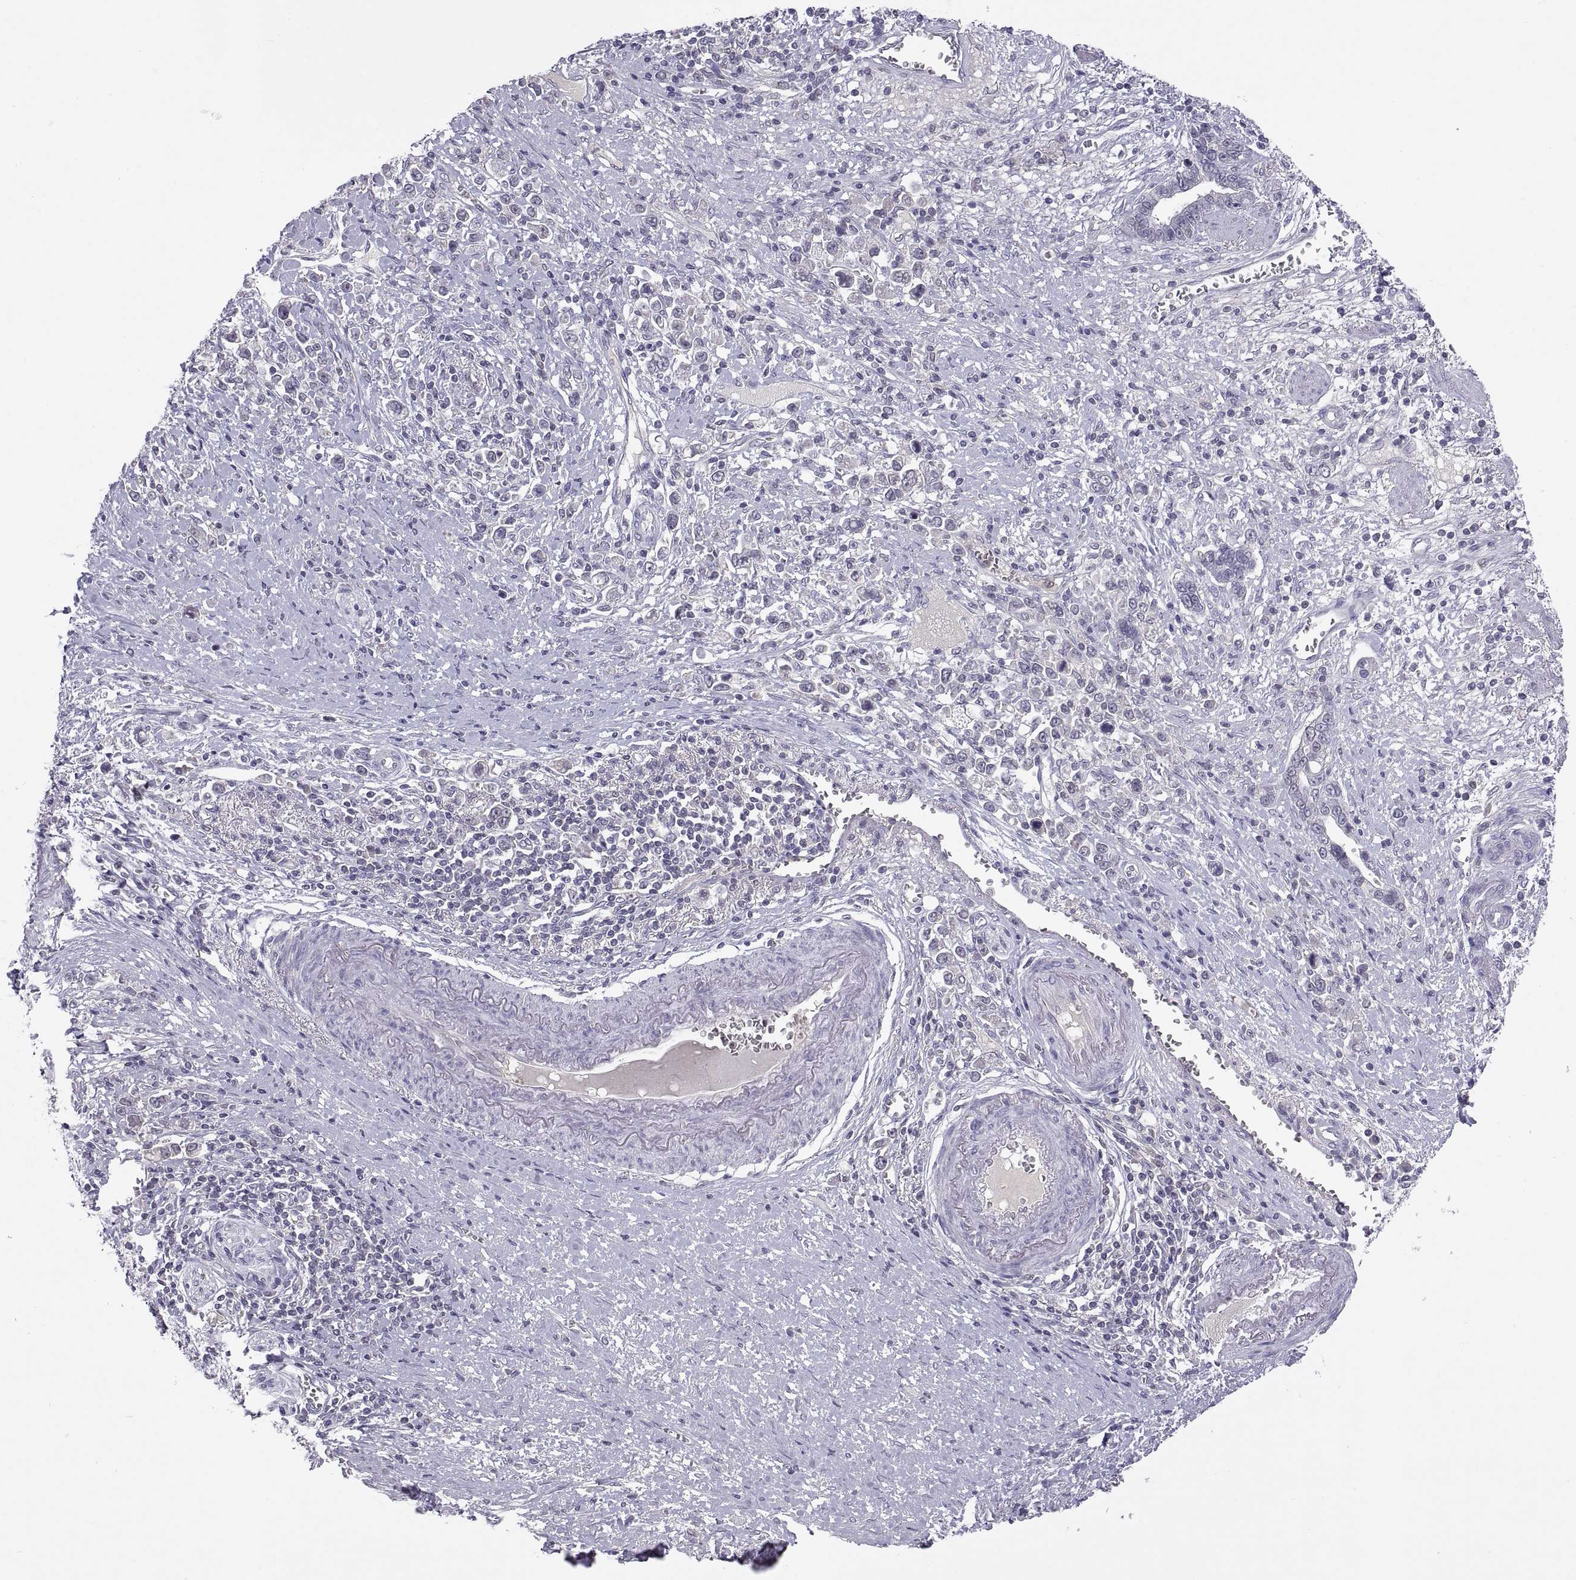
{"staining": {"intensity": "negative", "quantity": "none", "location": "none"}, "tissue": "stomach cancer", "cell_type": "Tumor cells", "image_type": "cancer", "snomed": [{"axis": "morphology", "description": "Adenocarcinoma, NOS"}, {"axis": "topography", "description": "Stomach"}], "caption": "The image displays no significant expression in tumor cells of stomach cancer.", "gene": "FGF9", "patient": {"sex": "male", "age": 63}}